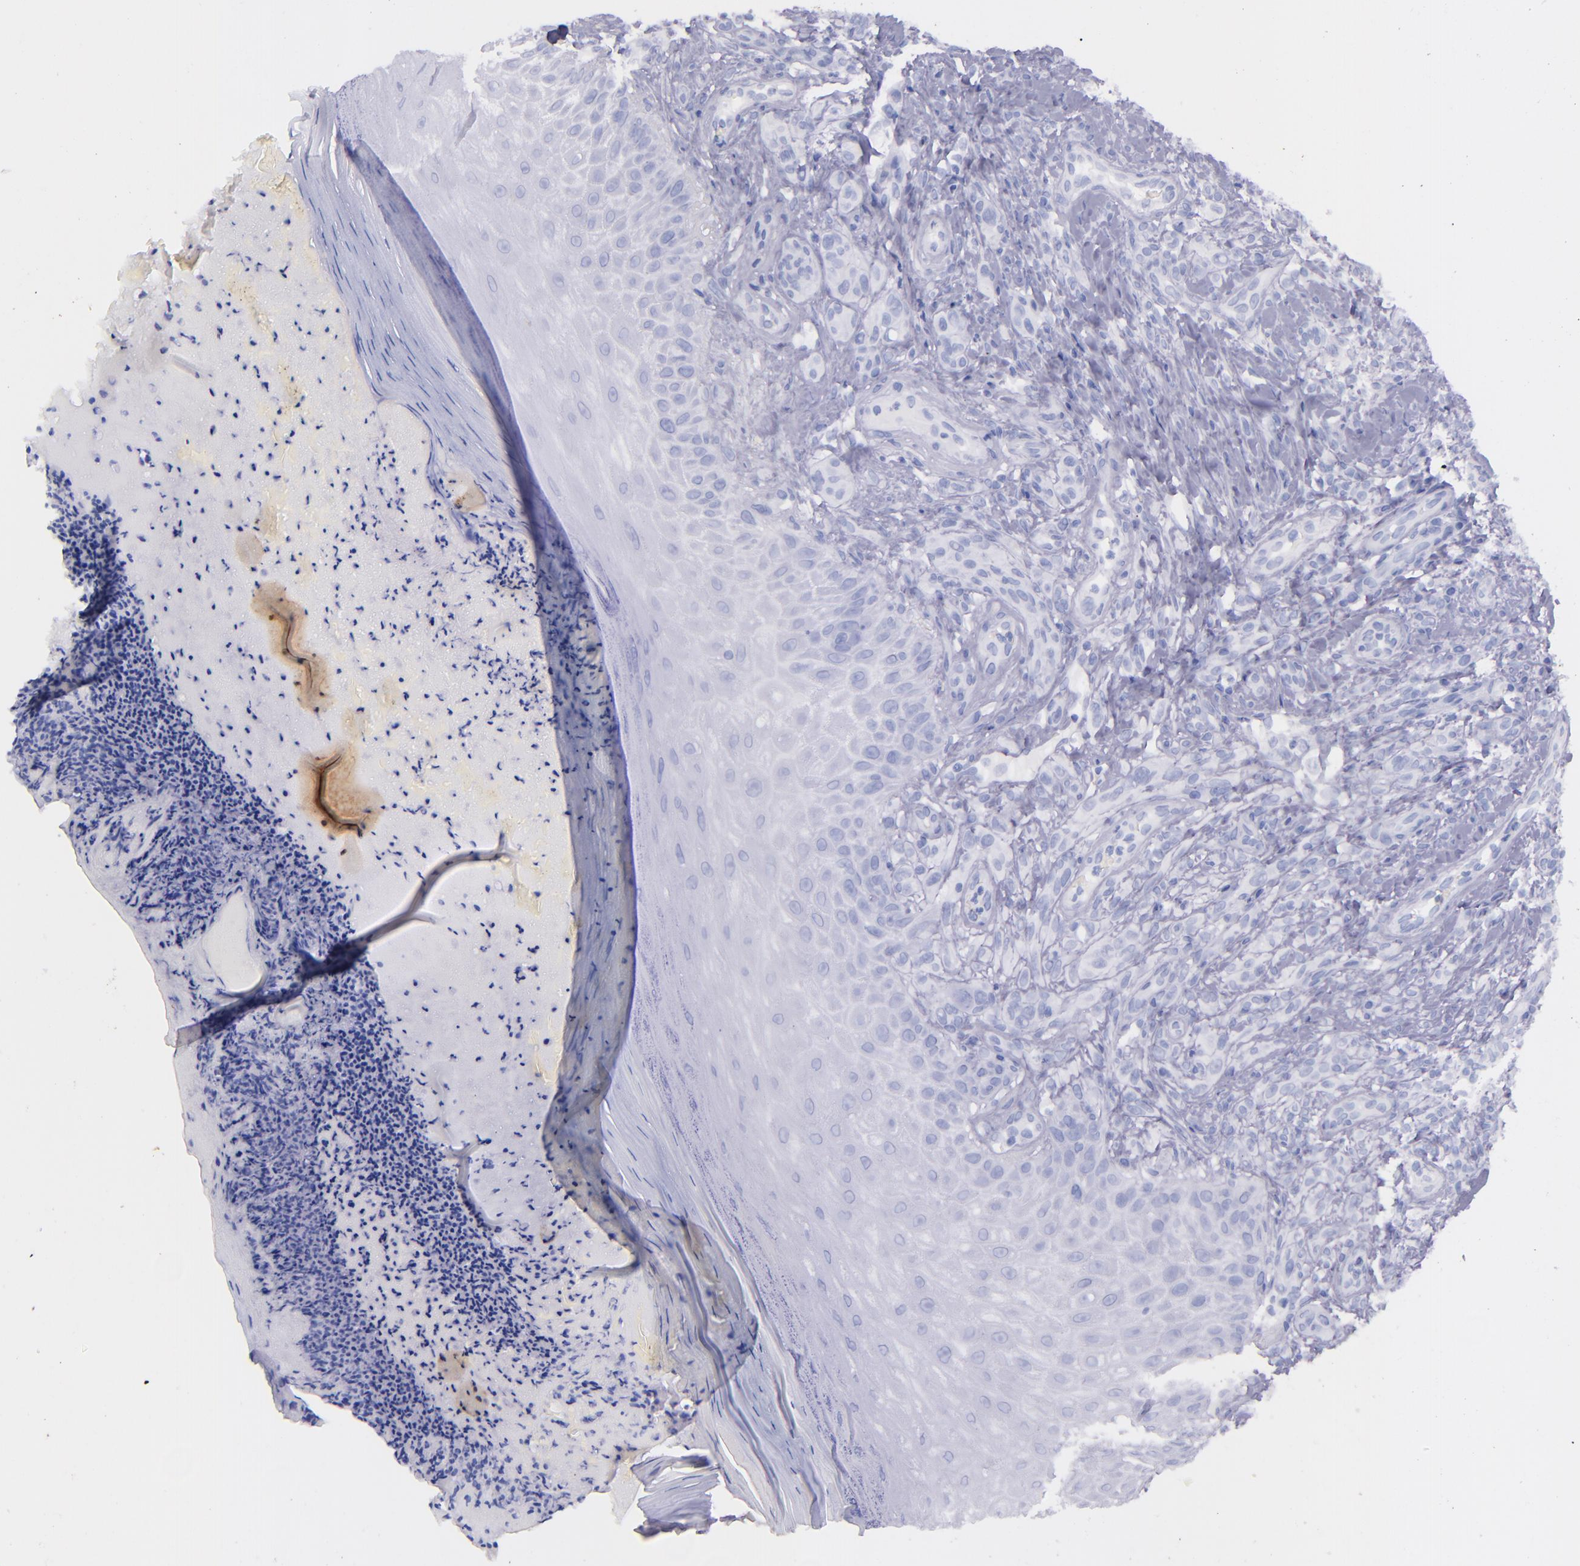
{"staining": {"intensity": "negative", "quantity": "none", "location": "none"}, "tissue": "melanoma", "cell_type": "Tumor cells", "image_type": "cancer", "snomed": [{"axis": "morphology", "description": "Malignant melanoma, NOS"}, {"axis": "topography", "description": "Skin"}], "caption": "Immunohistochemical staining of melanoma demonstrates no significant expression in tumor cells. (DAB immunohistochemistry with hematoxylin counter stain).", "gene": "SFTPA2", "patient": {"sex": "male", "age": 57}}